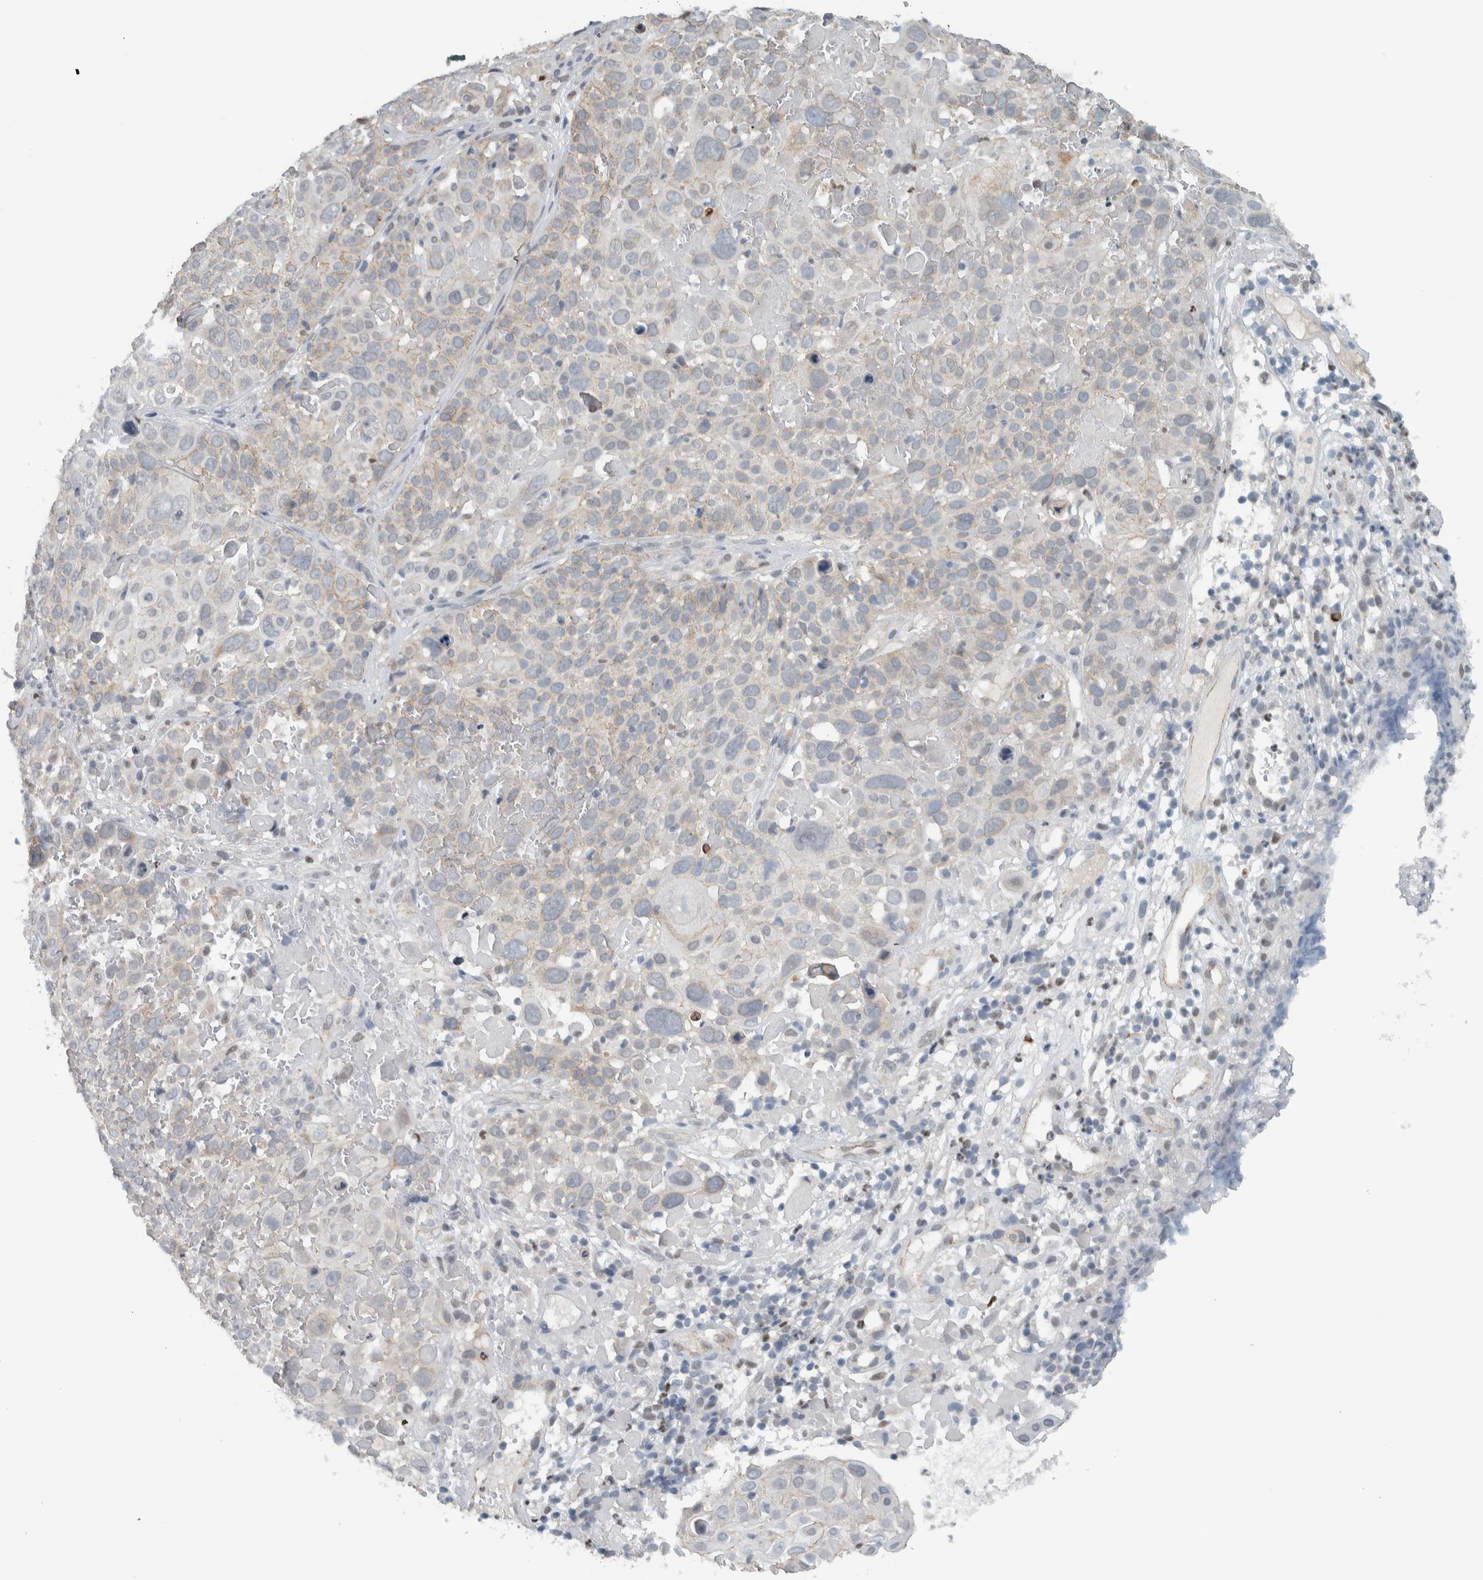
{"staining": {"intensity": "weak", "quantity": "<25%", "location": "cytoplasmic/membranous"}, "tissue": "cervical cancer", "cell_type": "Tumor cells", "image_type": "cancer", "snomed": [{"axis": "morphology", "description": "Squamous cell carcinoma, NOS"}, {"axis": "topography", "description": "Cervix"}], "caption": "Immunohistochemistry image of neoplastic tissue: human cervical squamous cell carcinoma stained with DAB (3,3'-diaminobenzidine) shows no significant protein positivity in tumor cells.", "gene": "ADPRM", "patient": {"sex": "female", "age": 74}}